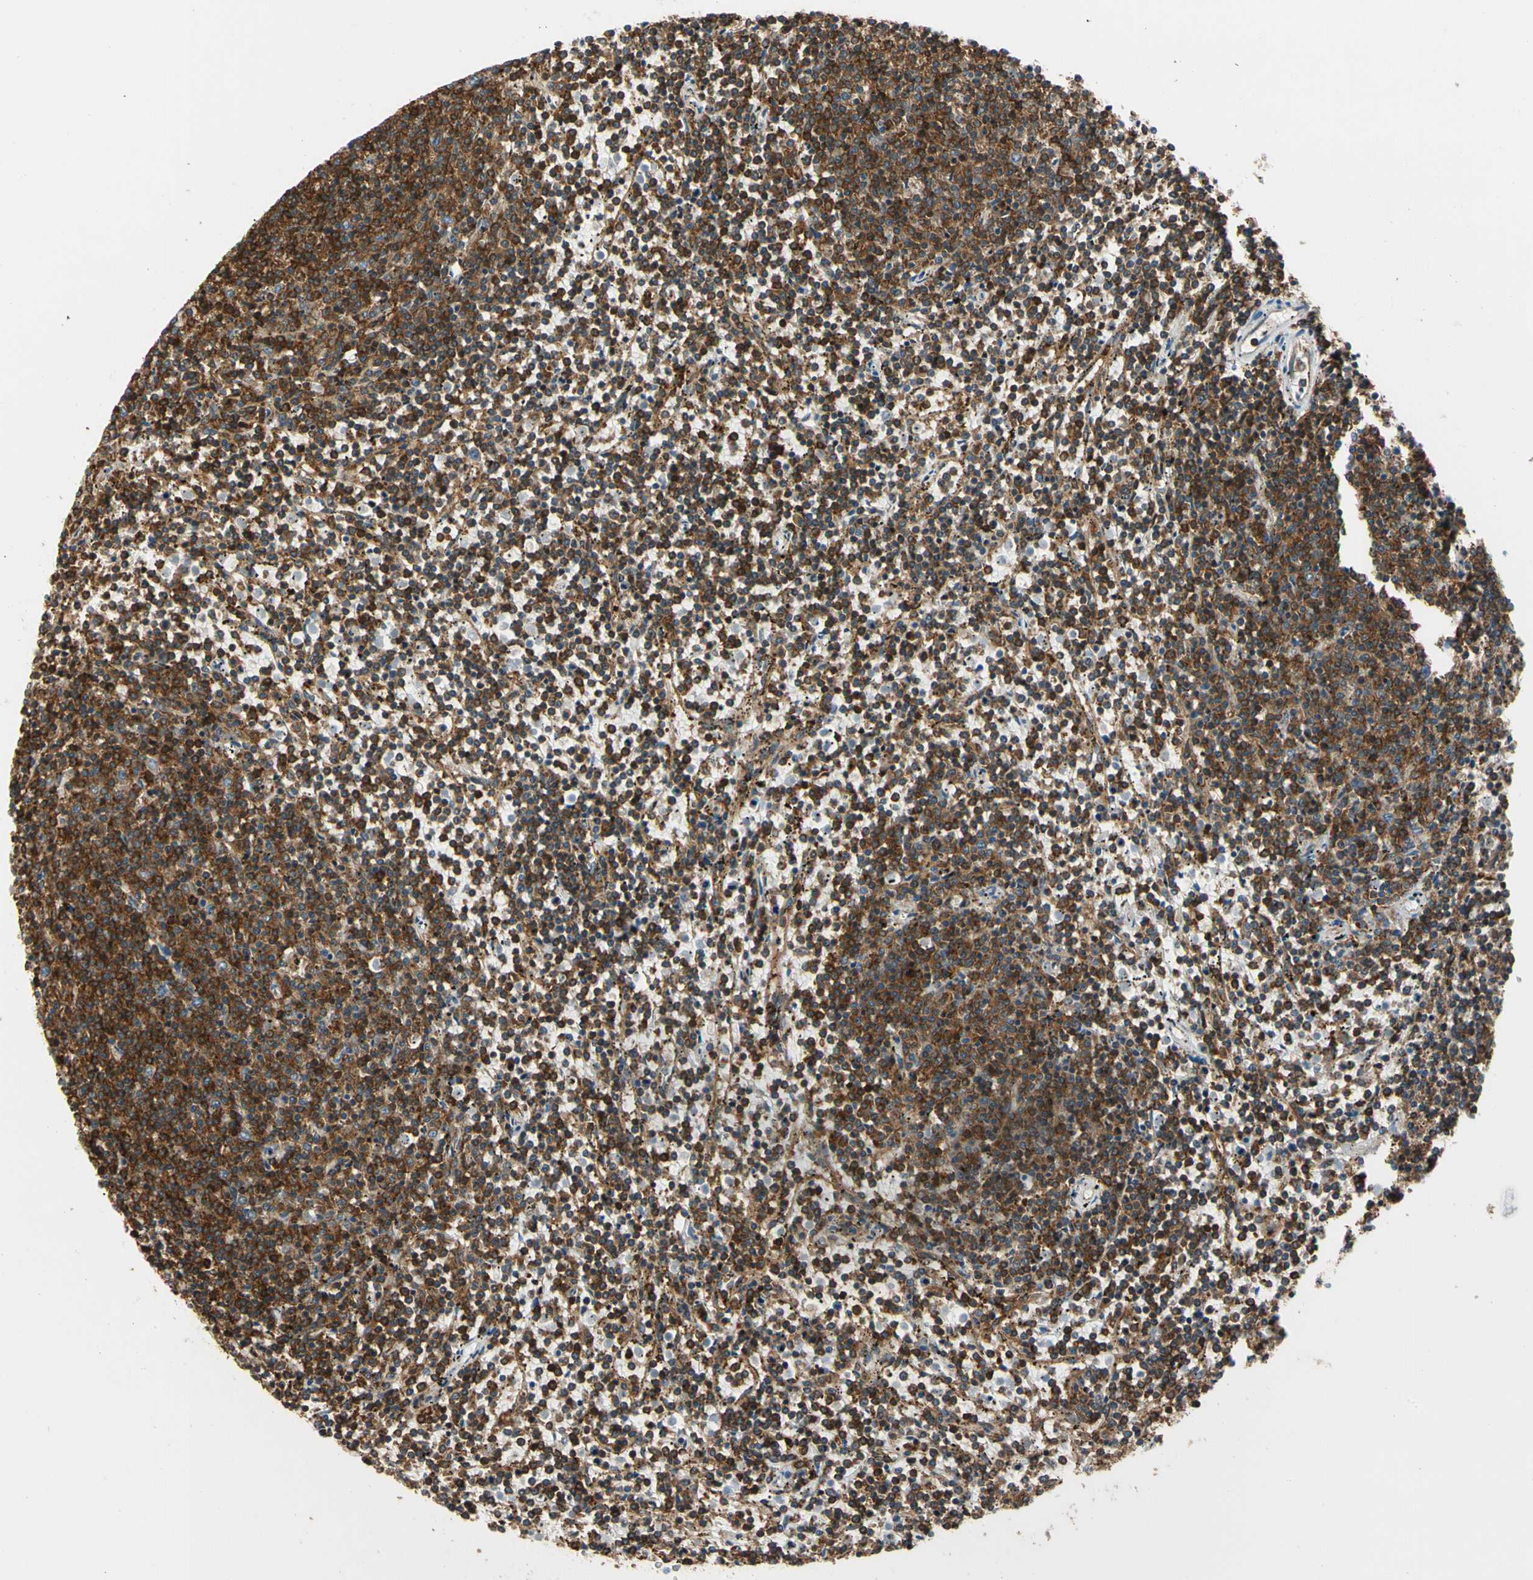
{"staining": {"intensity": "strong", "quantity": ">75%", "location": "cytoplasmic/membranous"}, "tissue": "lymphoma", "cell_type": "Tumor cells", "image_type": "cancer", "snomed": [{"axis": "morphology", "description": "Malignant lymphoma, non-Hodgkin's type, Low grade"}, {"axis": "topography", "description": "Spleen"}], "caption": "The photomicrograph displays staining of low-grade malignant lymphoma, non-Hodgkin's type, revealing strong cytoplasmic/membranous protein expression (brown color) within tumor cells.", "gene": "CAPZA2", "patient": {"sex": "female", "age": 50}}